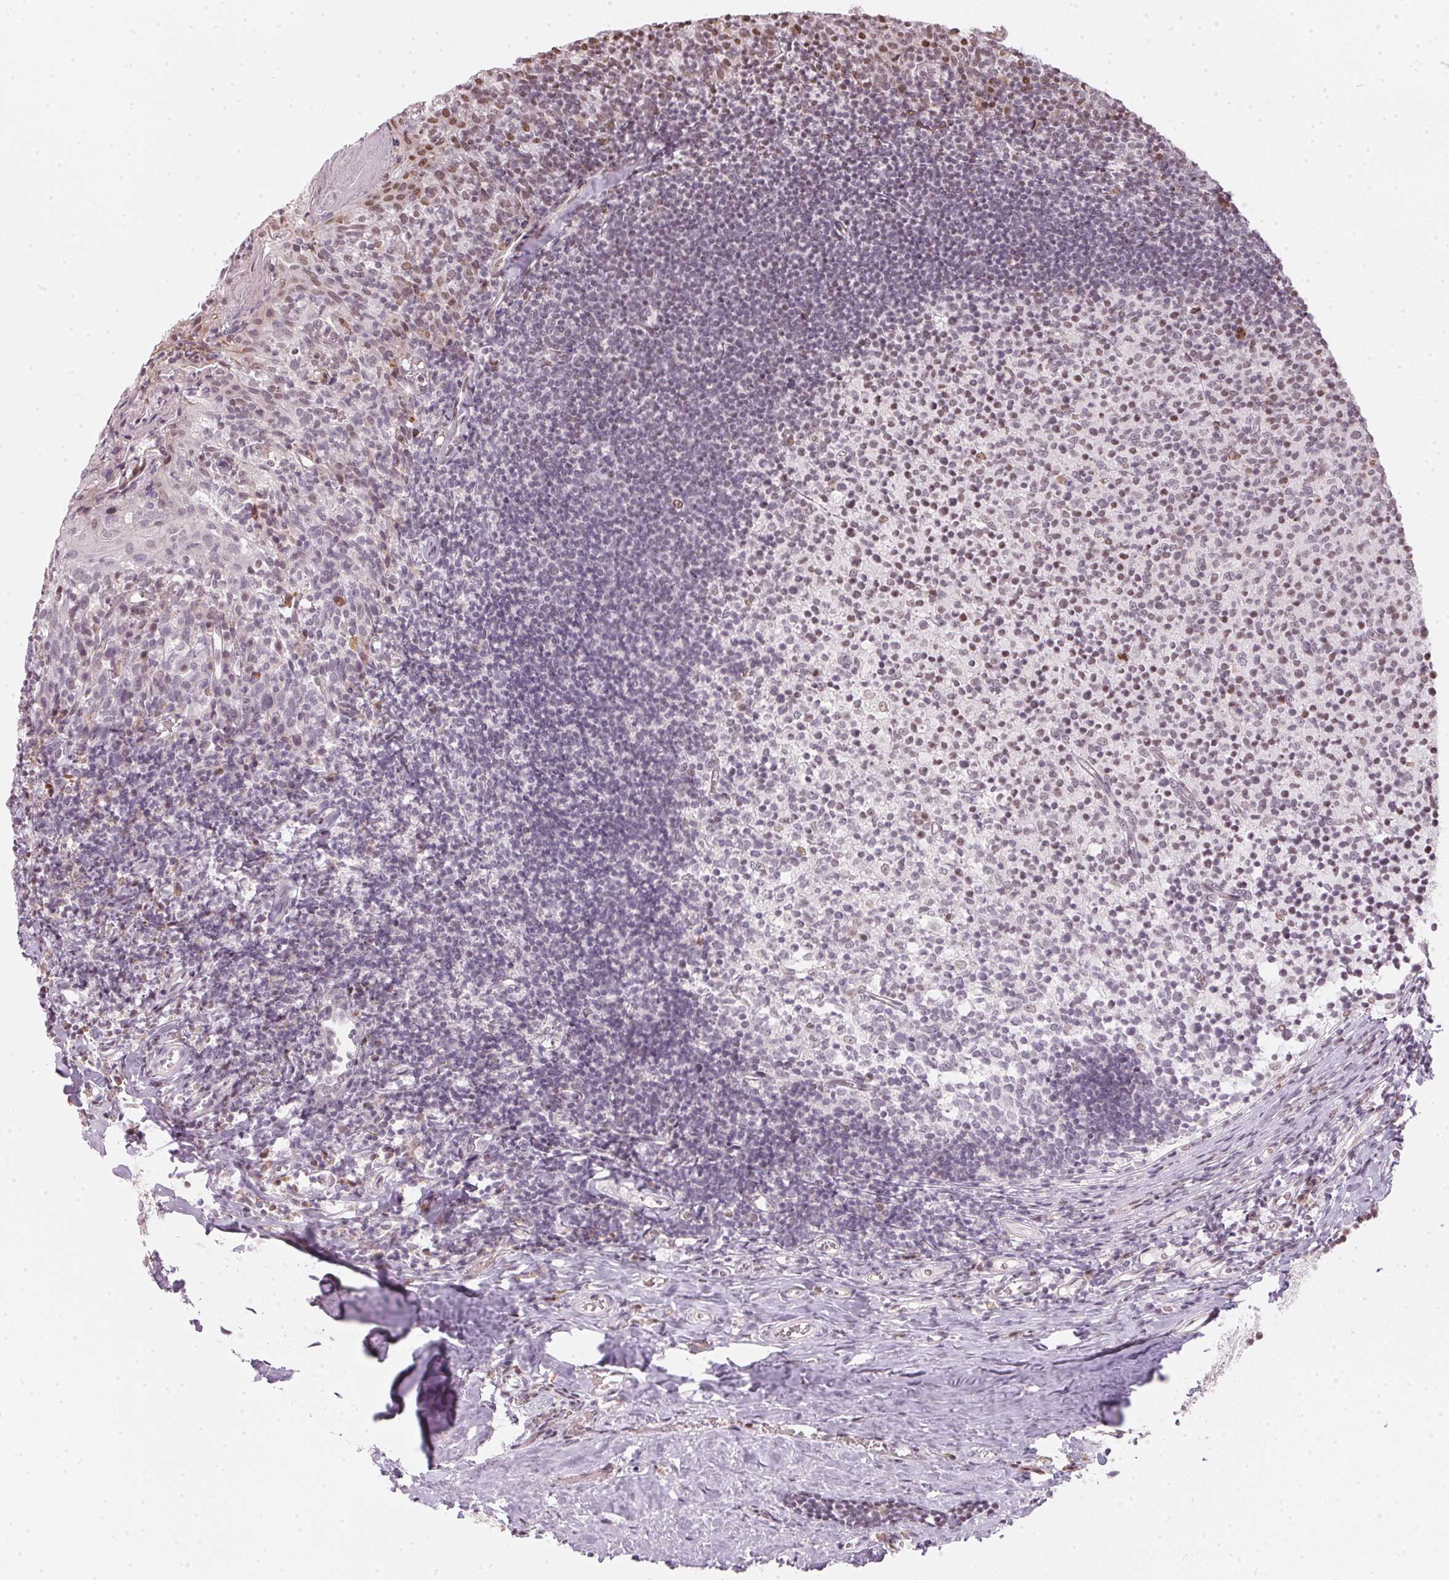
{"staining": {"intensity": "weak", "quantity": "<25%", "location": "nuclear"}, "tissue": "tonsil", "cell_type": "Germinal center cells", "image_type": "normal", "snomed": [{"axis": "morphology", "description": "Normal tissue, NOS"}, {"axis": "topography", "description": "Tonsil"}], "caption": "High magnification brightfield microscopy of benign tonsil stained with DAB (brown) and counterstained with hematoxylin (blue): germinal center cells show no significant expression. (DAB IHC, high magnification).", "gene": "KAT6A", "patient": {"sex": "female", "age": 10}}